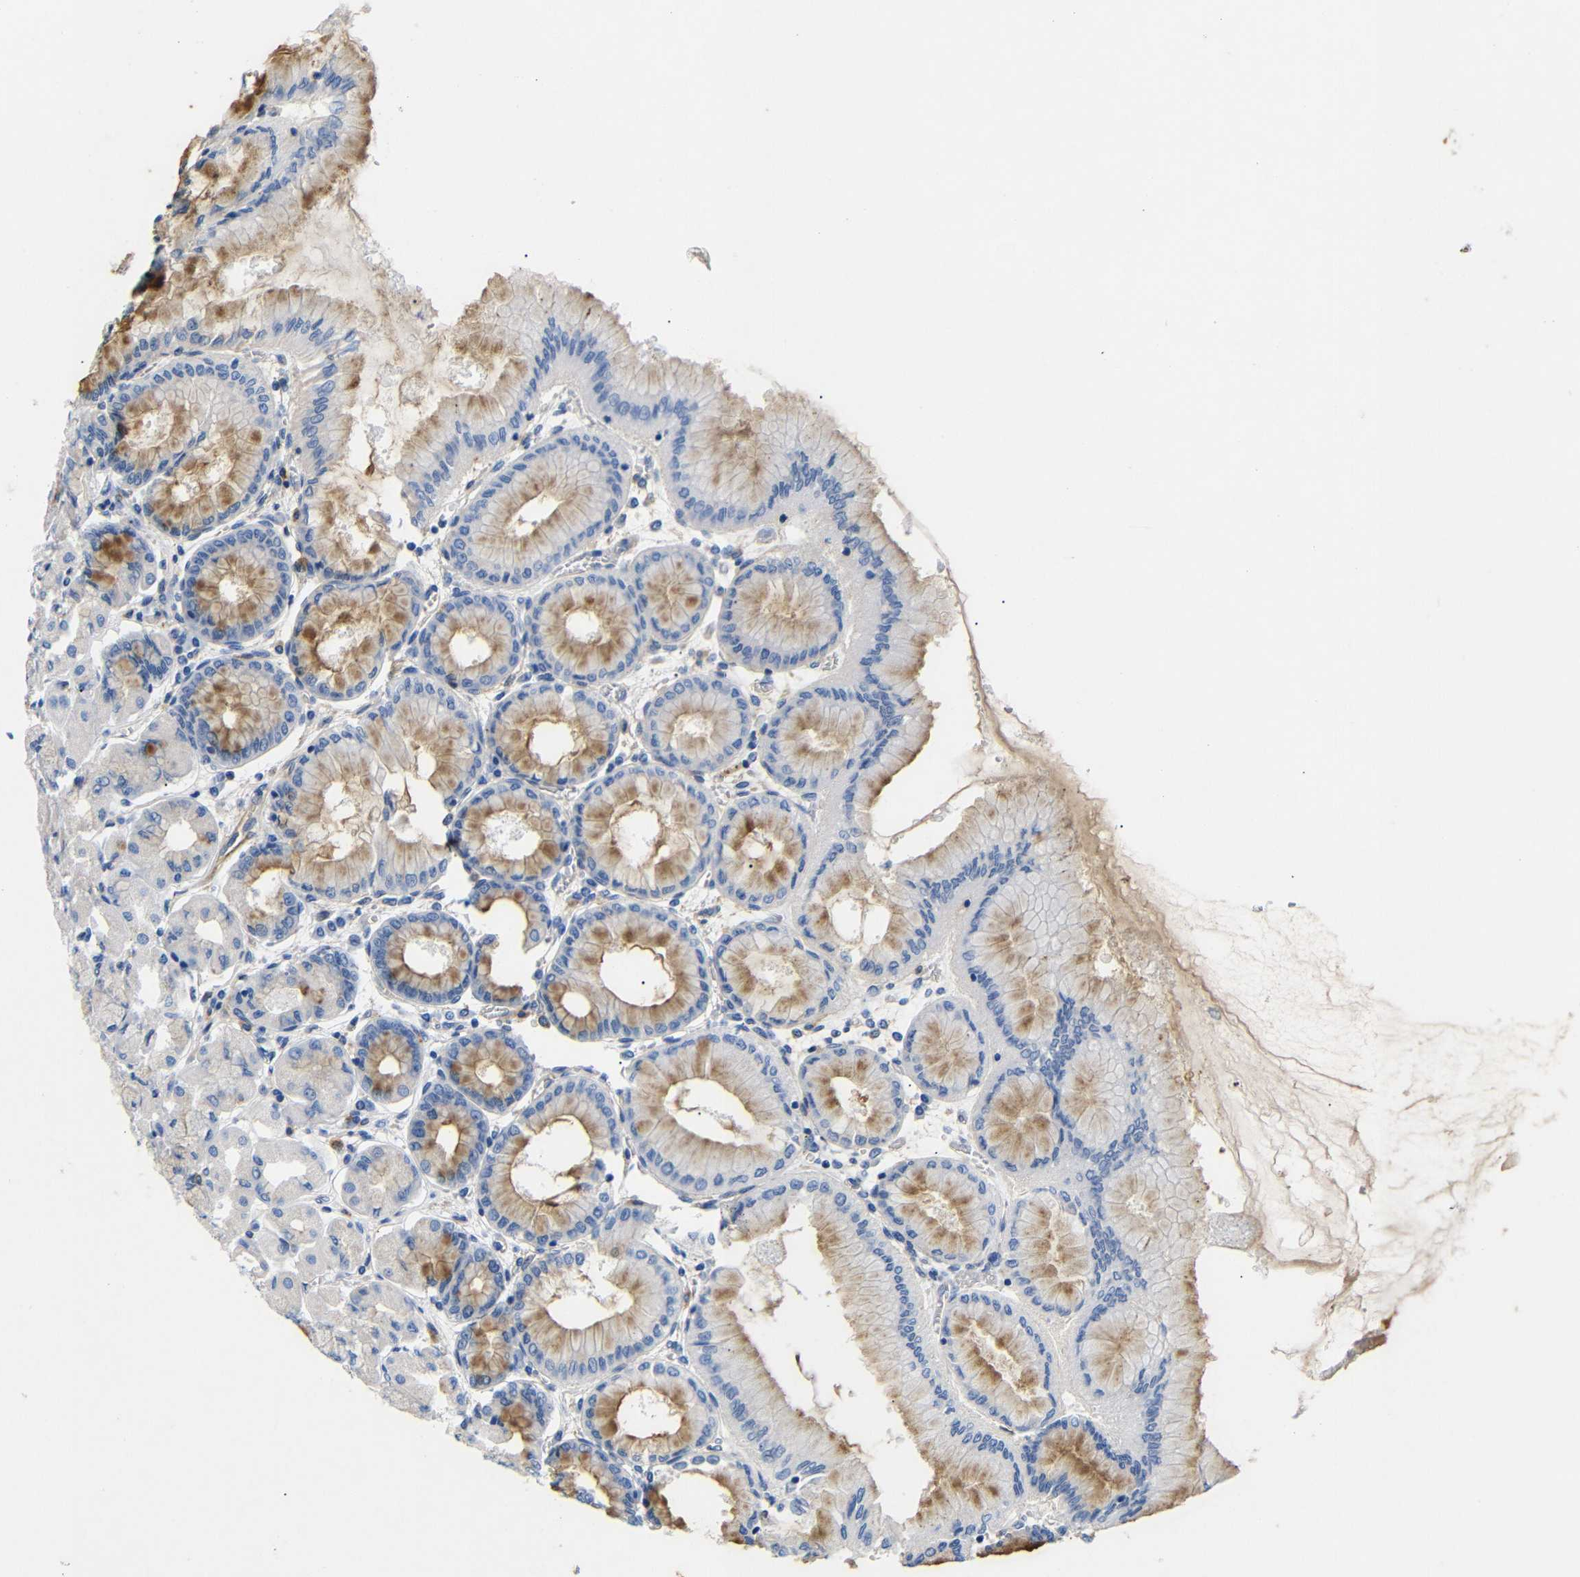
{"staining": {"intensity": "moderate", "quantity": "25%-75%", "location": "cytoplasmic/membranous"}, "tissue": "stomach", "cell_type": "Glandular cells", "image_type": "normal", "snomed": [{"axis": "morphology", "description": "Normal tissue, NOS"}, {"axis": "topography", "description": "Stomach, upper"}], "caption": "Immunohistochemistry (IHC) histopathology image of unremarkable stomach stained for a protein (brown), which exhibits medium levels of moderate cytoplasmic/membranous expression in about 25%-75% of glandular cells.", "gene": "SDCBP", "patient": {"sex": "female", "age": 56}}